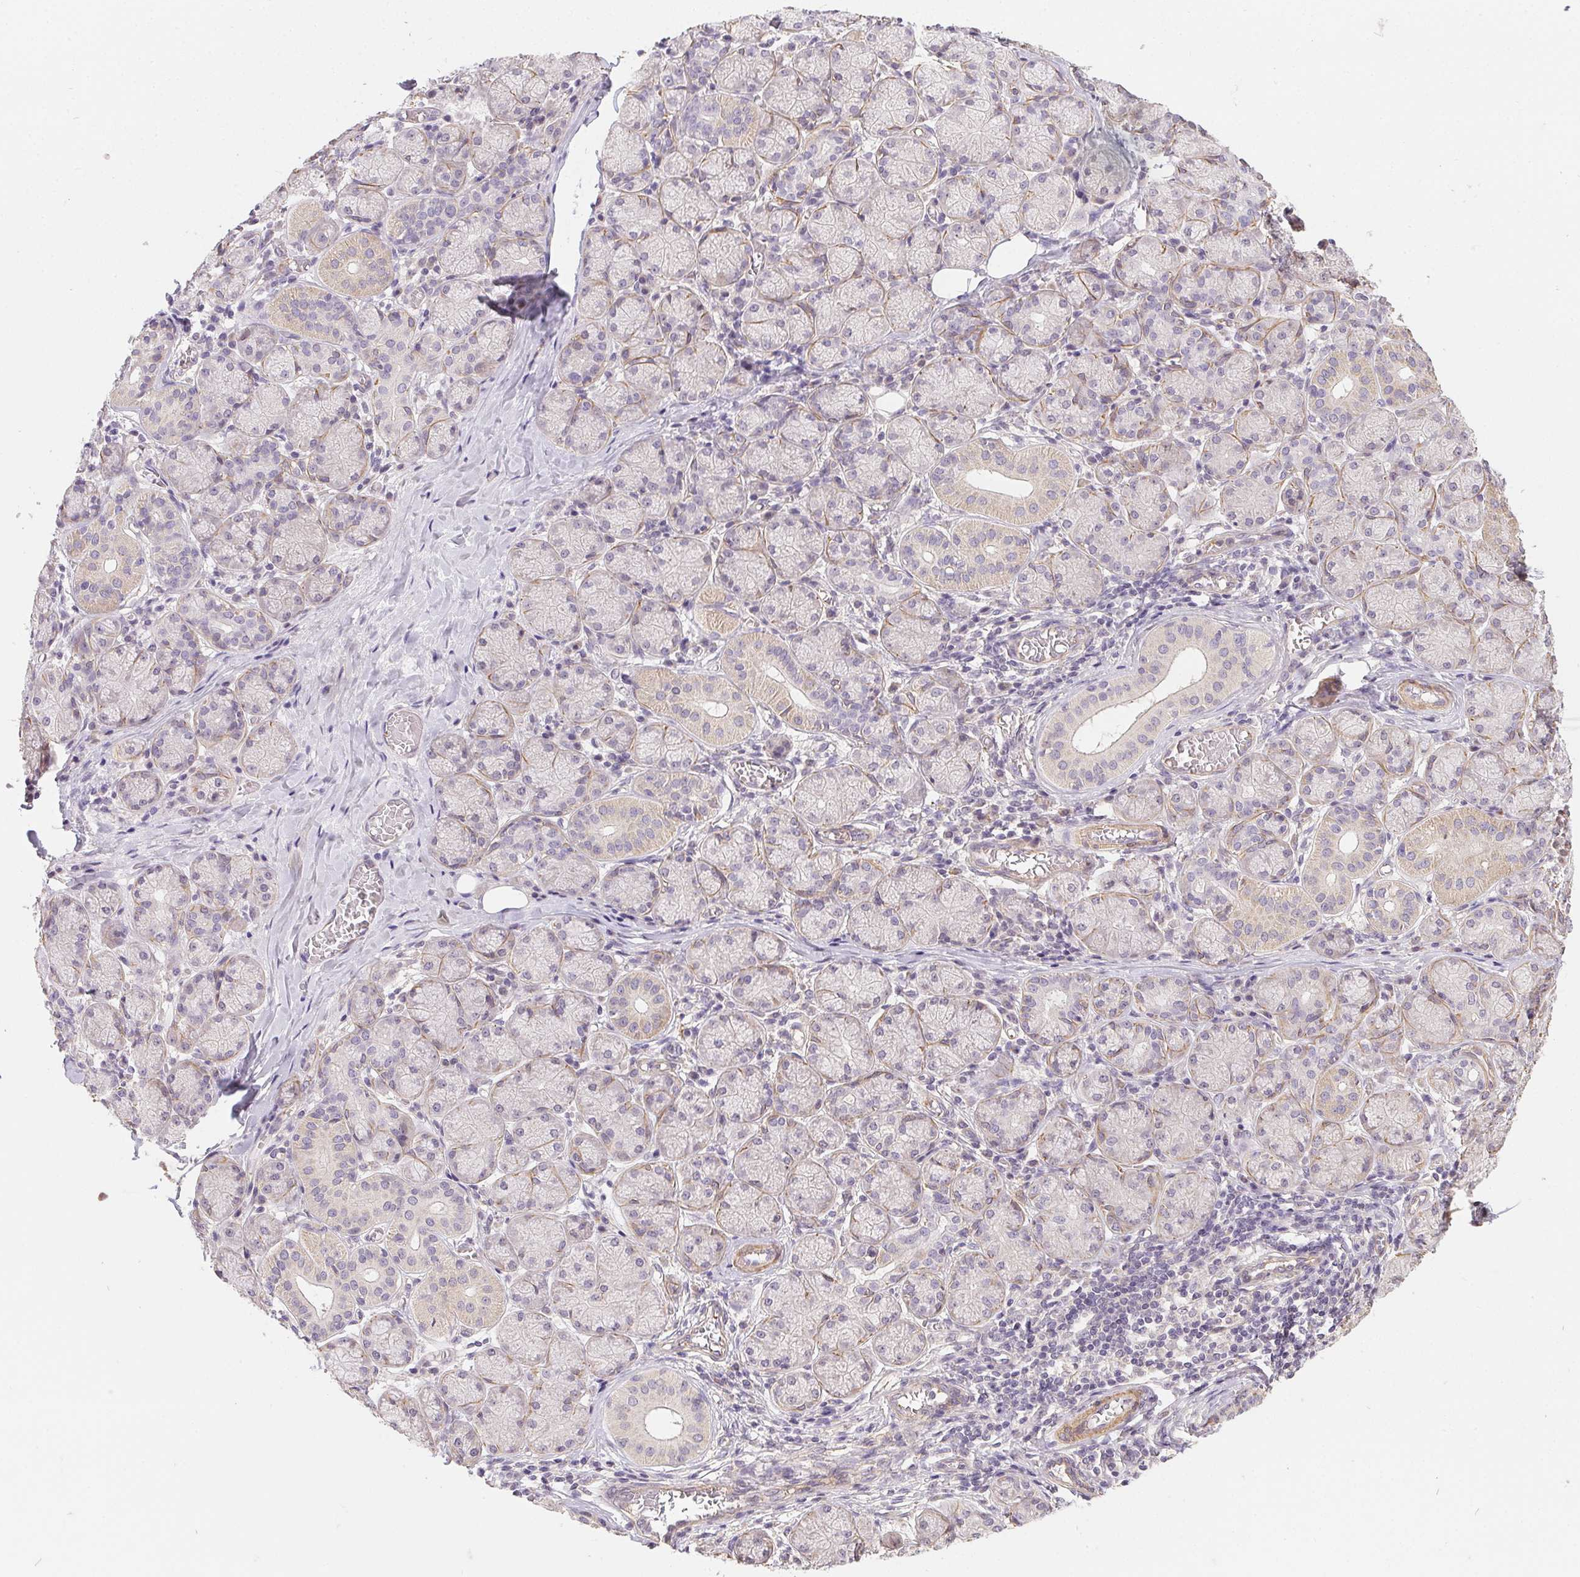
{"staining": {"intensity": "weak", "quantity": "25%-75%", "location": "cytoplasmic/membranous"}, "tissue": "salivary gland", "cell_type": "Glandular cells", "image_type": "normal", "snomed": [{"axis": "morphology", "description": "Normal tissue, NOS"}, {"axis": "topography", "description": "Salivary gland"}, {"axis": "topography", "description": "Peripheral nerve tissue"}], "caption": "A brown stain labels weak cytoplasmic/membranous positivity of a protein in glandular cells of benign salivary gland.", "gene": "REV3L", "patient": {"sex": "female", "age": 24}}